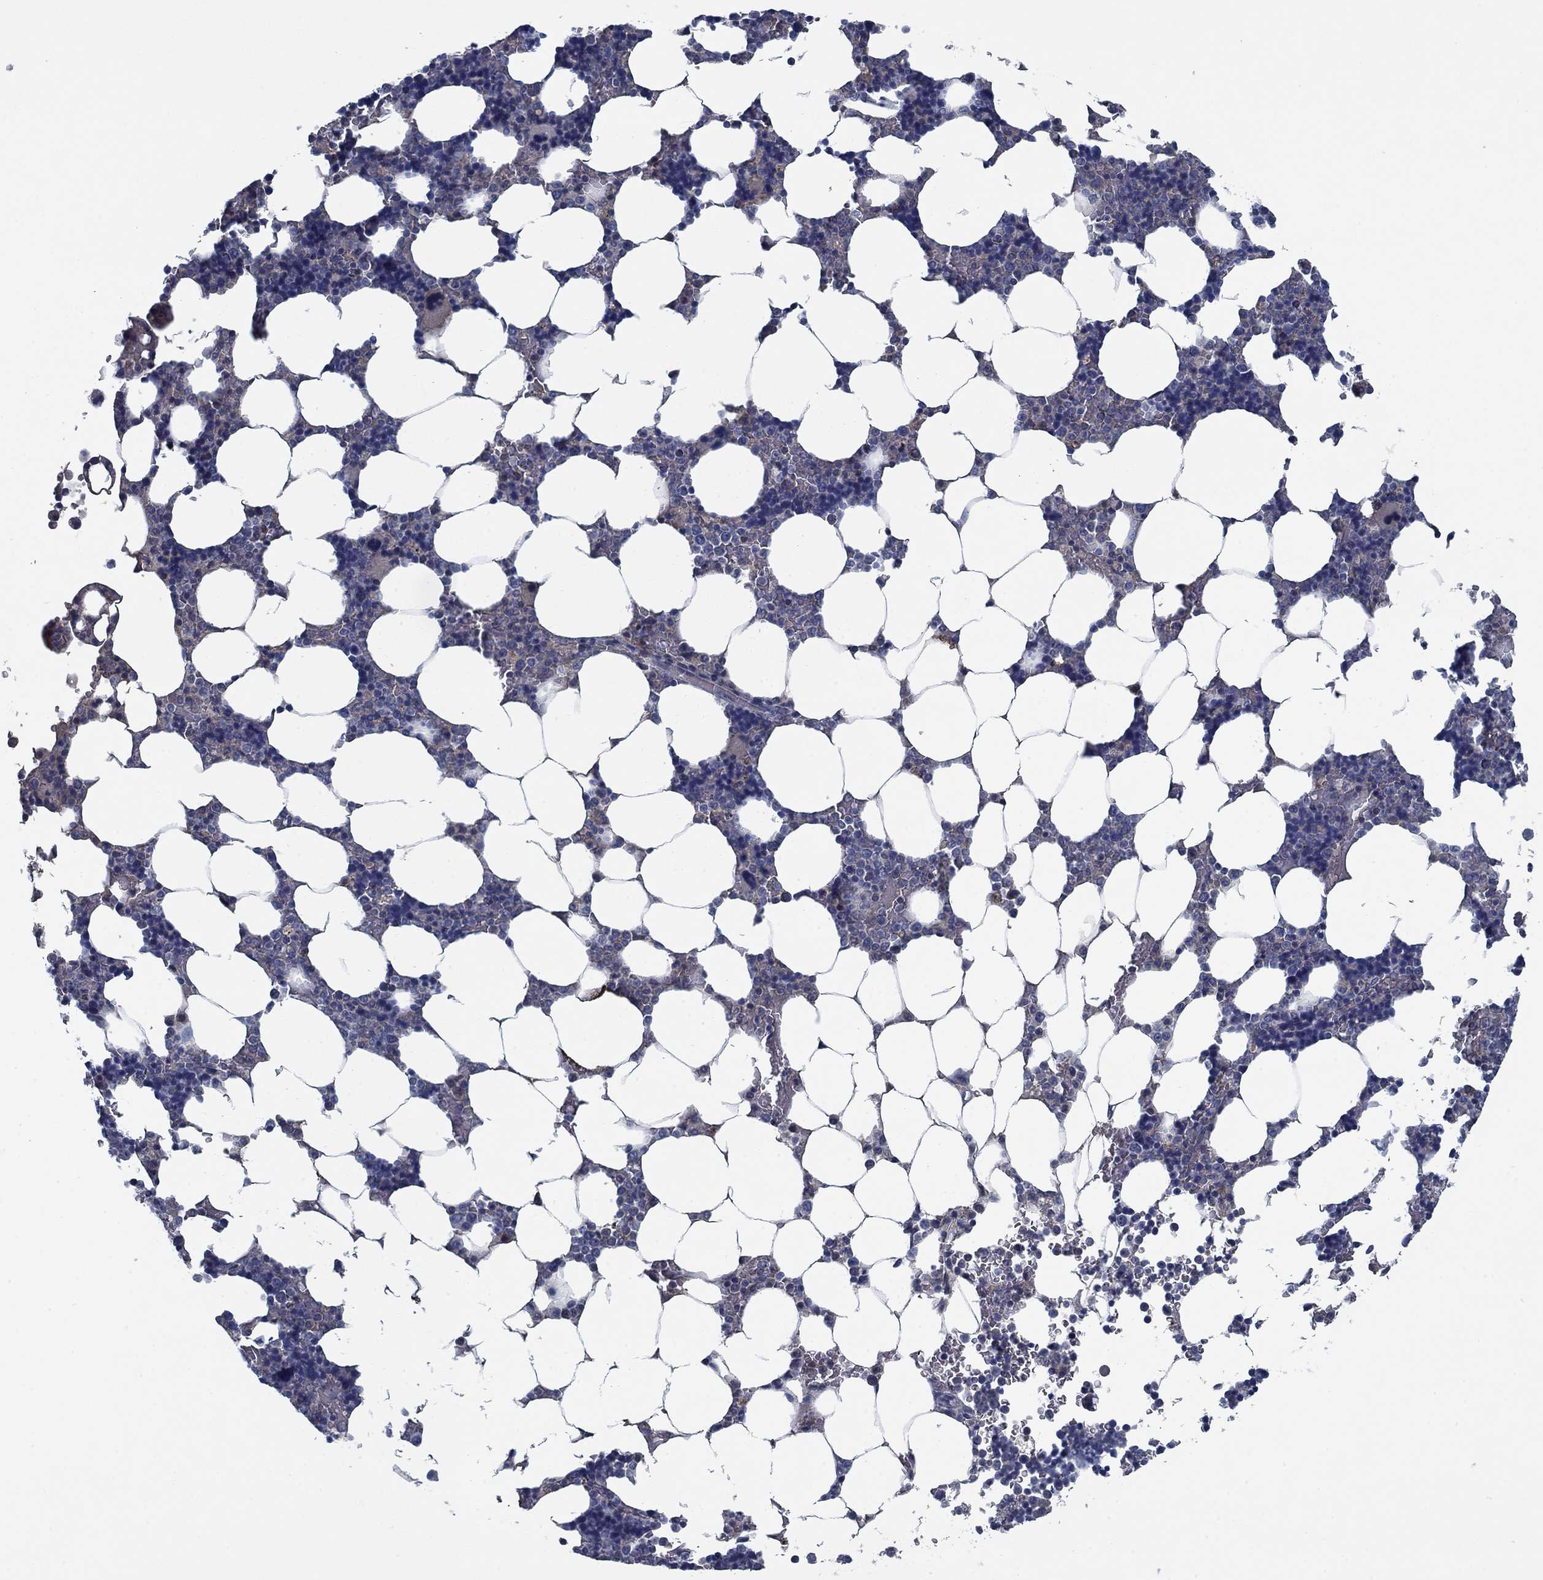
{"staining": {"intensity": "negative", "quantity": "none", "location": "none"}, "tissue": "bone marrow", "cell_type": "Hematopoietic cells", "image_type": "normal", "snomed": [{"axis": "morphology", "description": "Normal tissue, NOS"}, {"axis": "topography", "description": "Bone marrow"}], "caption": "High magnification brightfield microscopy of normal bone marrow stained with DAB (3,3'-diaminobenzidine) (brown) and counterstained with hematoxylin (blue): hematopoietic cells show no significant expression. (DAB (3,3'-diaminobenzidine) immunohistochemistry, high magnification).", "gene": "PNMA8A", "patient": {"sex": "male", "age": 51}}